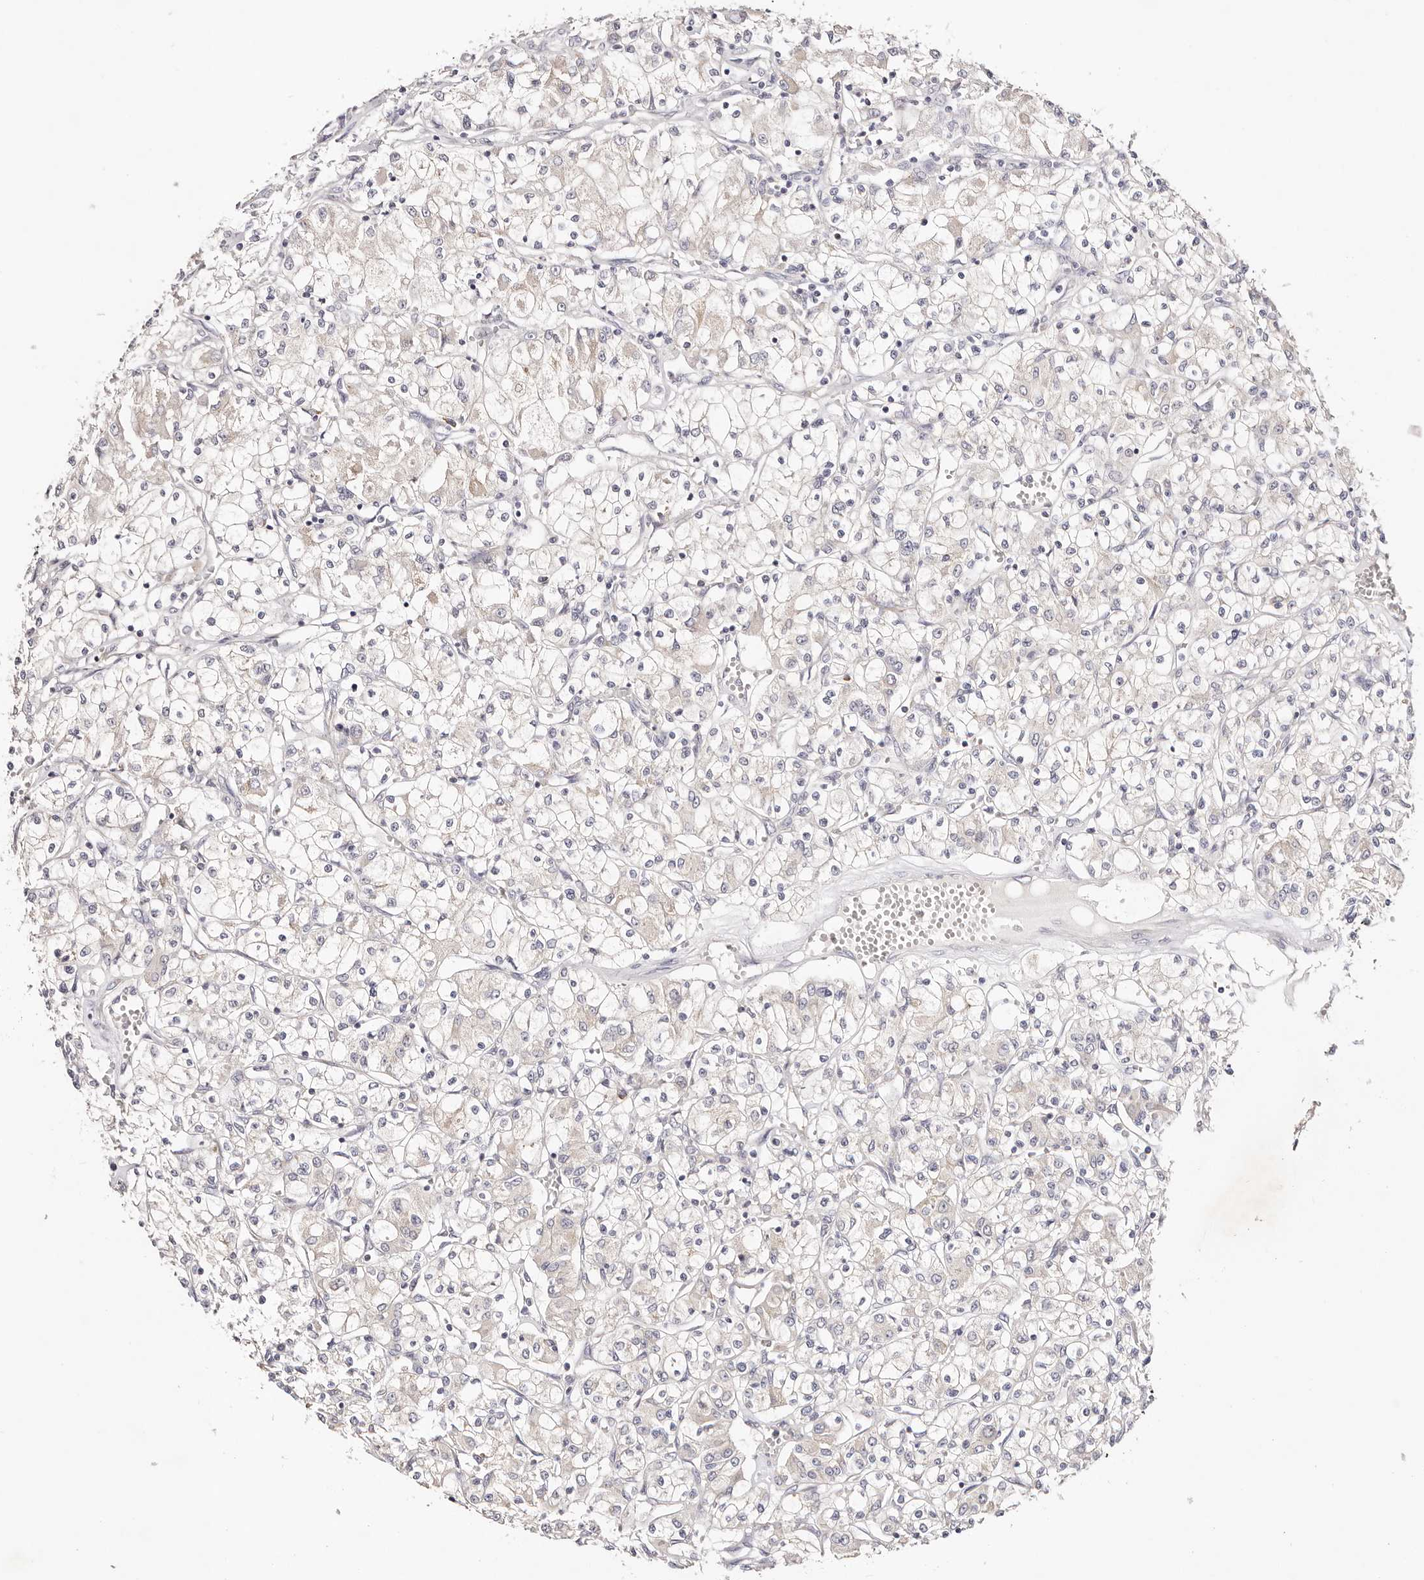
{"staining": {"intensity": "negative", "quantity": "none", "location": "none"}, "tissue": "renal cancer", "cell_type": "Tumor cells", "image_type": "cancer", "snomed": [{"axis": "morphology", "description": "Adenocarcinoma, NOS"}, {"axis": "topography", "description": "Kidney"}], "caption": "This image is of adenocarcinoma (renal) stained with immunohistochemistry (IHC) to label a protein in brown with the nuclei are counter-stained blue. There is no staining in tumor cells.", "gene": "GNA13", "patient": {"sex": "female", "age": 59}}